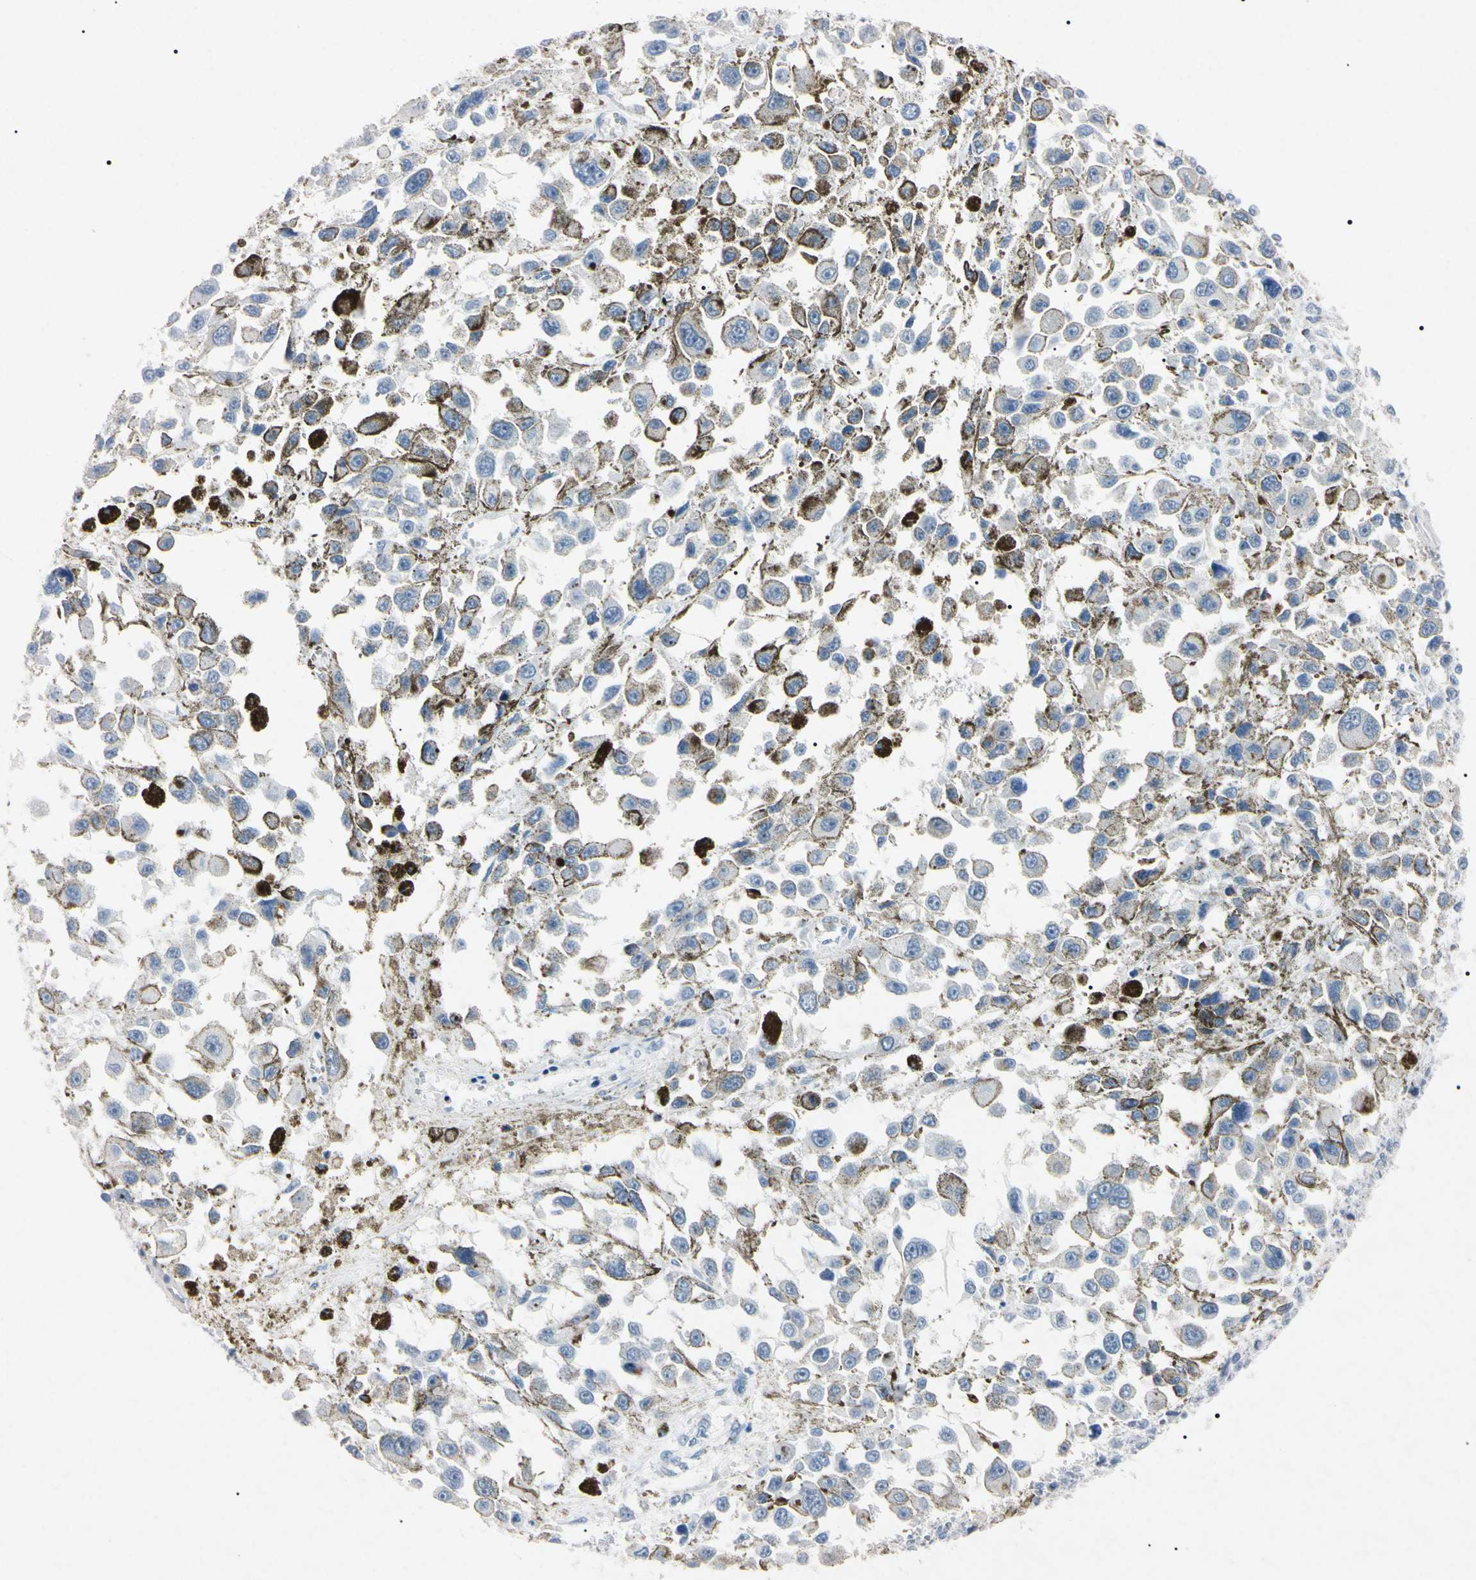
{"staining": {"intensity": "negative", "quantity": "none", "location": "none"}, "tissue": "melanoma", "cell_type": "Tumor cells", "image_type": "cancer", "snomed": [{"axis": "morphology", "description": "Malignant melanoma, Metastatic site"}, {"axis": "topography", "description": "Lymph node"}], "caption": "Histopathology image shows no significant protein positivity in tumor cells of malignant melanoma (metastatic site).", "gene": "ELN", "patient": {"sex": "male", "age": 59}}